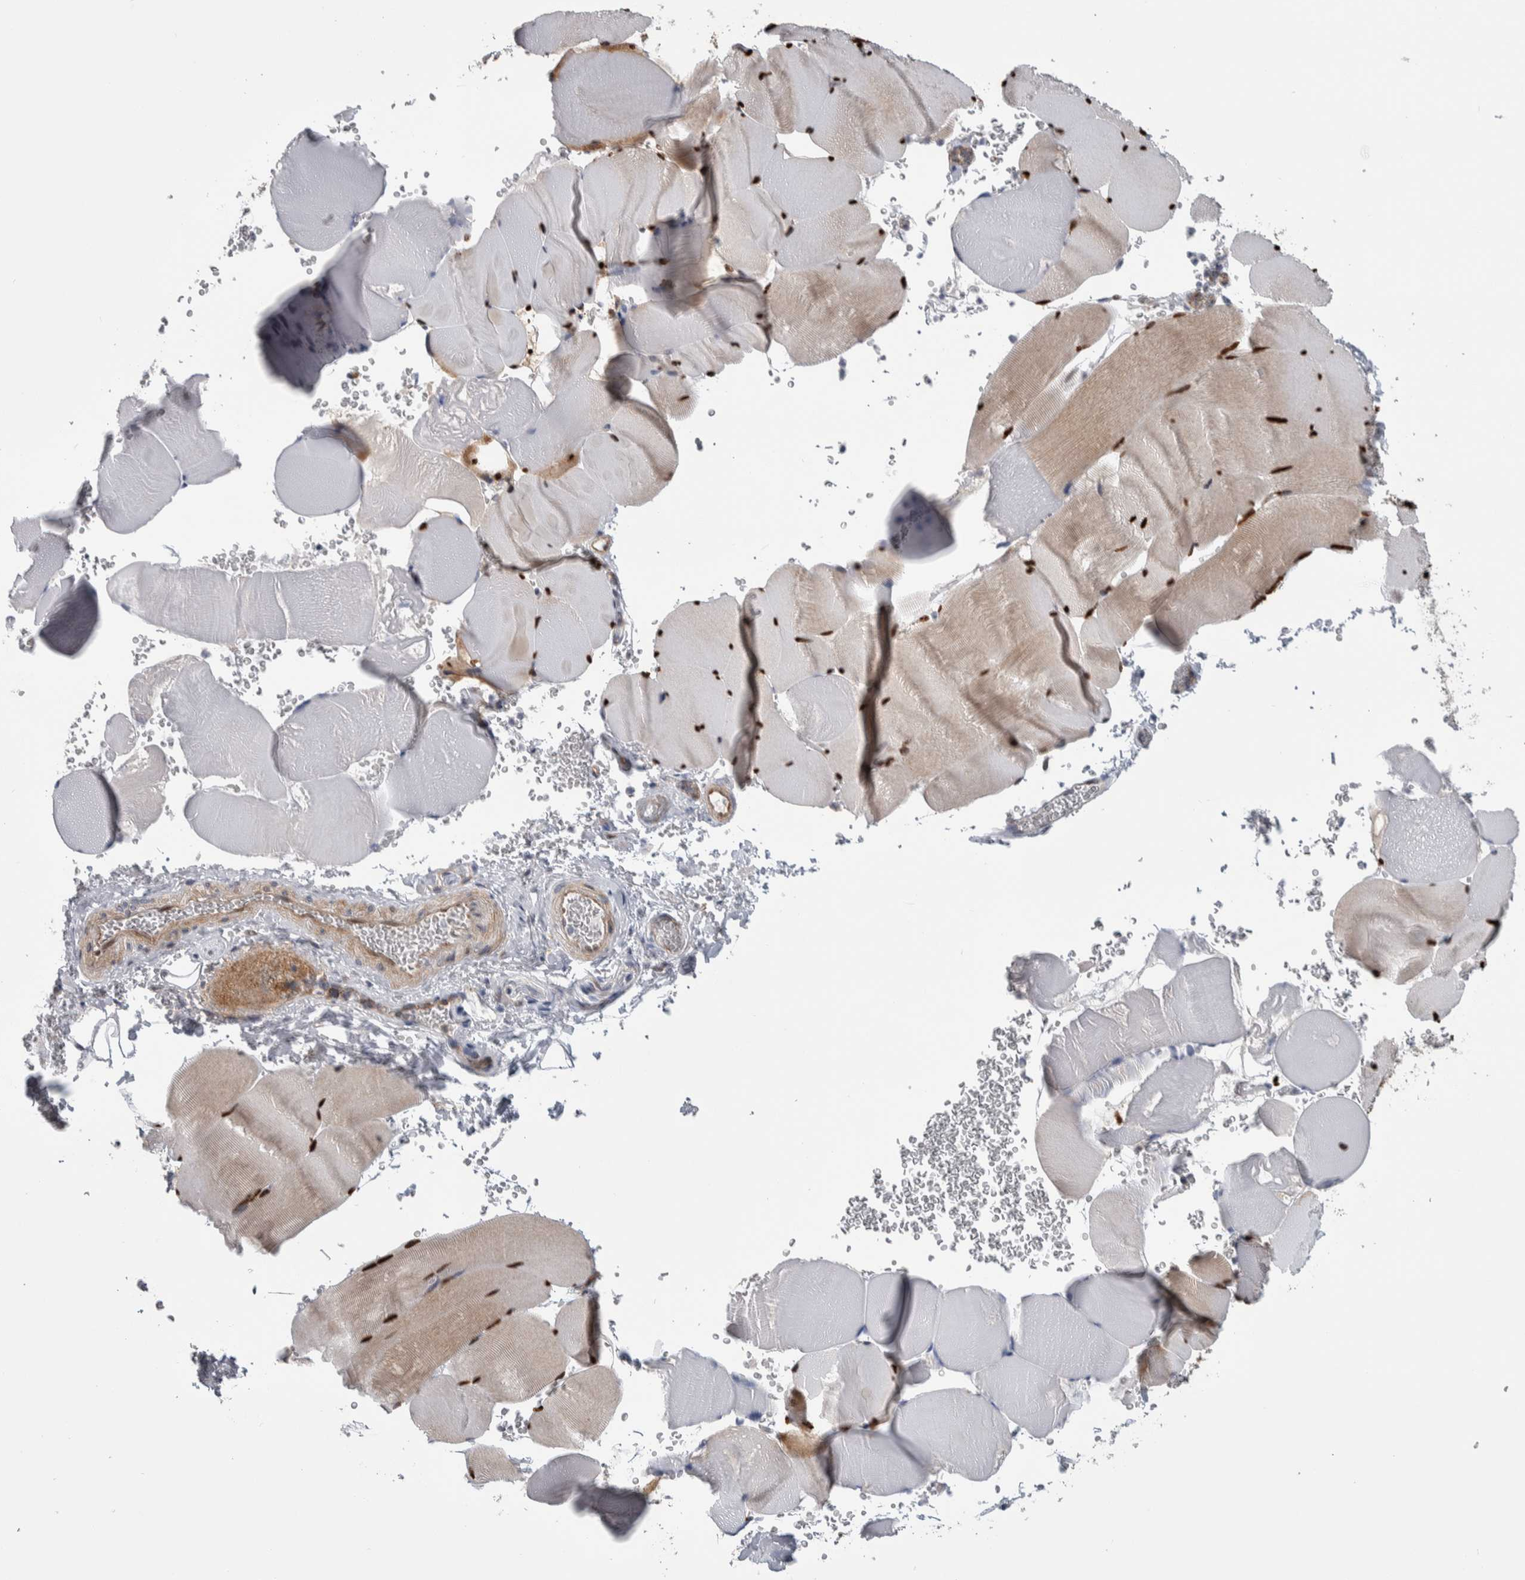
{"staining": {"intensity": "strong", "quantity": ">75%", "location": "nuclear"}, "tissue": "skeletal muscle", "cell_type": "Myocytes", "image_type": "normal", "snomed": [{"axis": "morphology", "description": "Normal tissue, NOS"}, {"axis": "topography", "description": "Skeletal muscle"}], "caption": "Strong nuclear positivity for a protein is appreciated in about >75% of myocytes of normal skeletal muscle using immunohistochemistry.", "gene": "PTPA", "patient": {"sex": "male", "age": 62}}